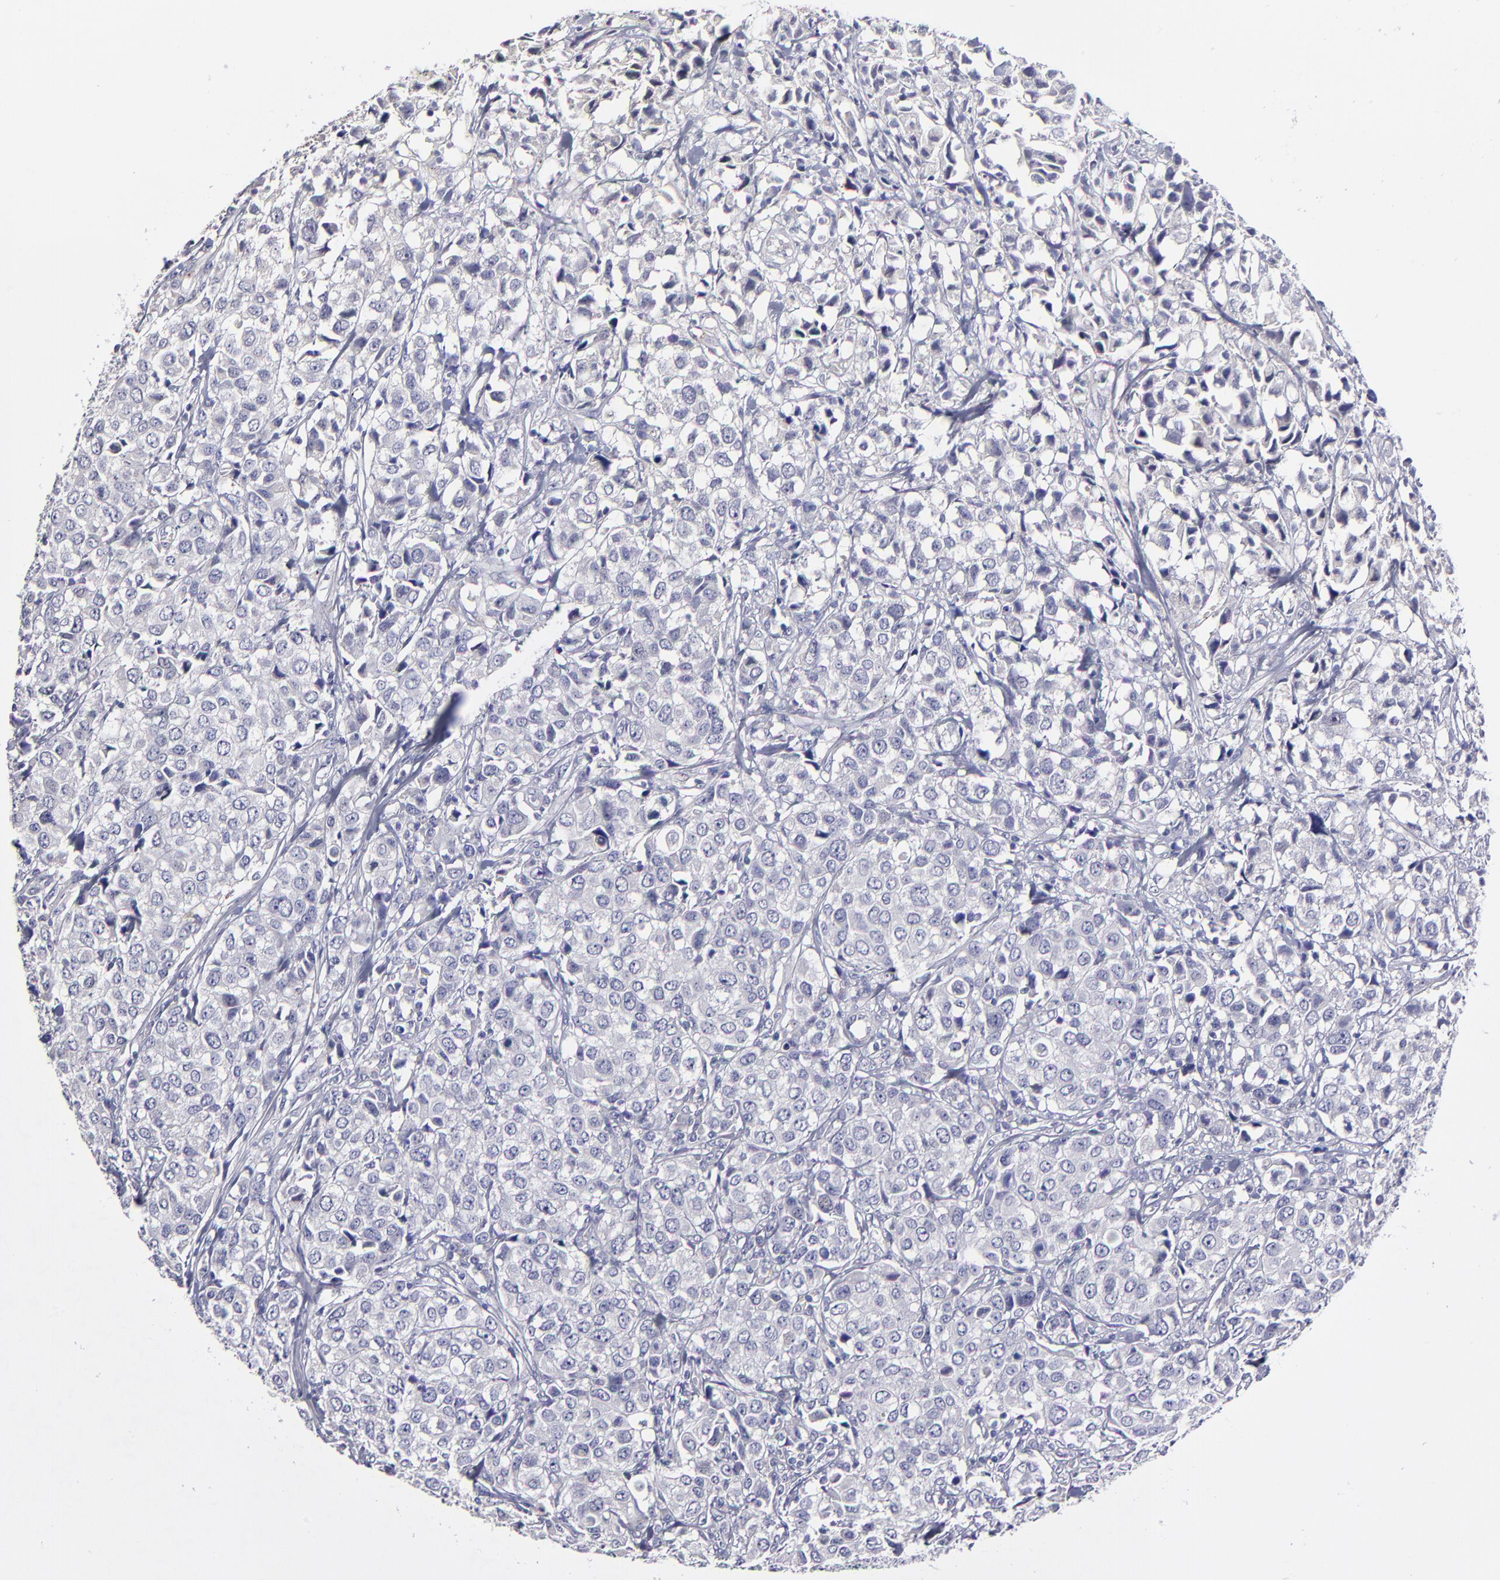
{"staining": {"intensity": "negative", "quantity": "none", "location": "none"}, "tissue": "urothelial cancer", "cell_type": "Tumor cells", "image_type": "cancer", "snomed": [{"axis": "morphology", "description": "Urothelial carcinoma, High grade"}, {"axis": "topography", "description": "Urinary bladder"}], "caption": "Immunohistochemistry histopathology image of neoplastic tissue: human high-grade urothelial carcinoma stained with DAB exhibits no significant protein positivity in tumor cells.", "gene": "BTG2", "patient": {"sex": "female", "age": 75}}